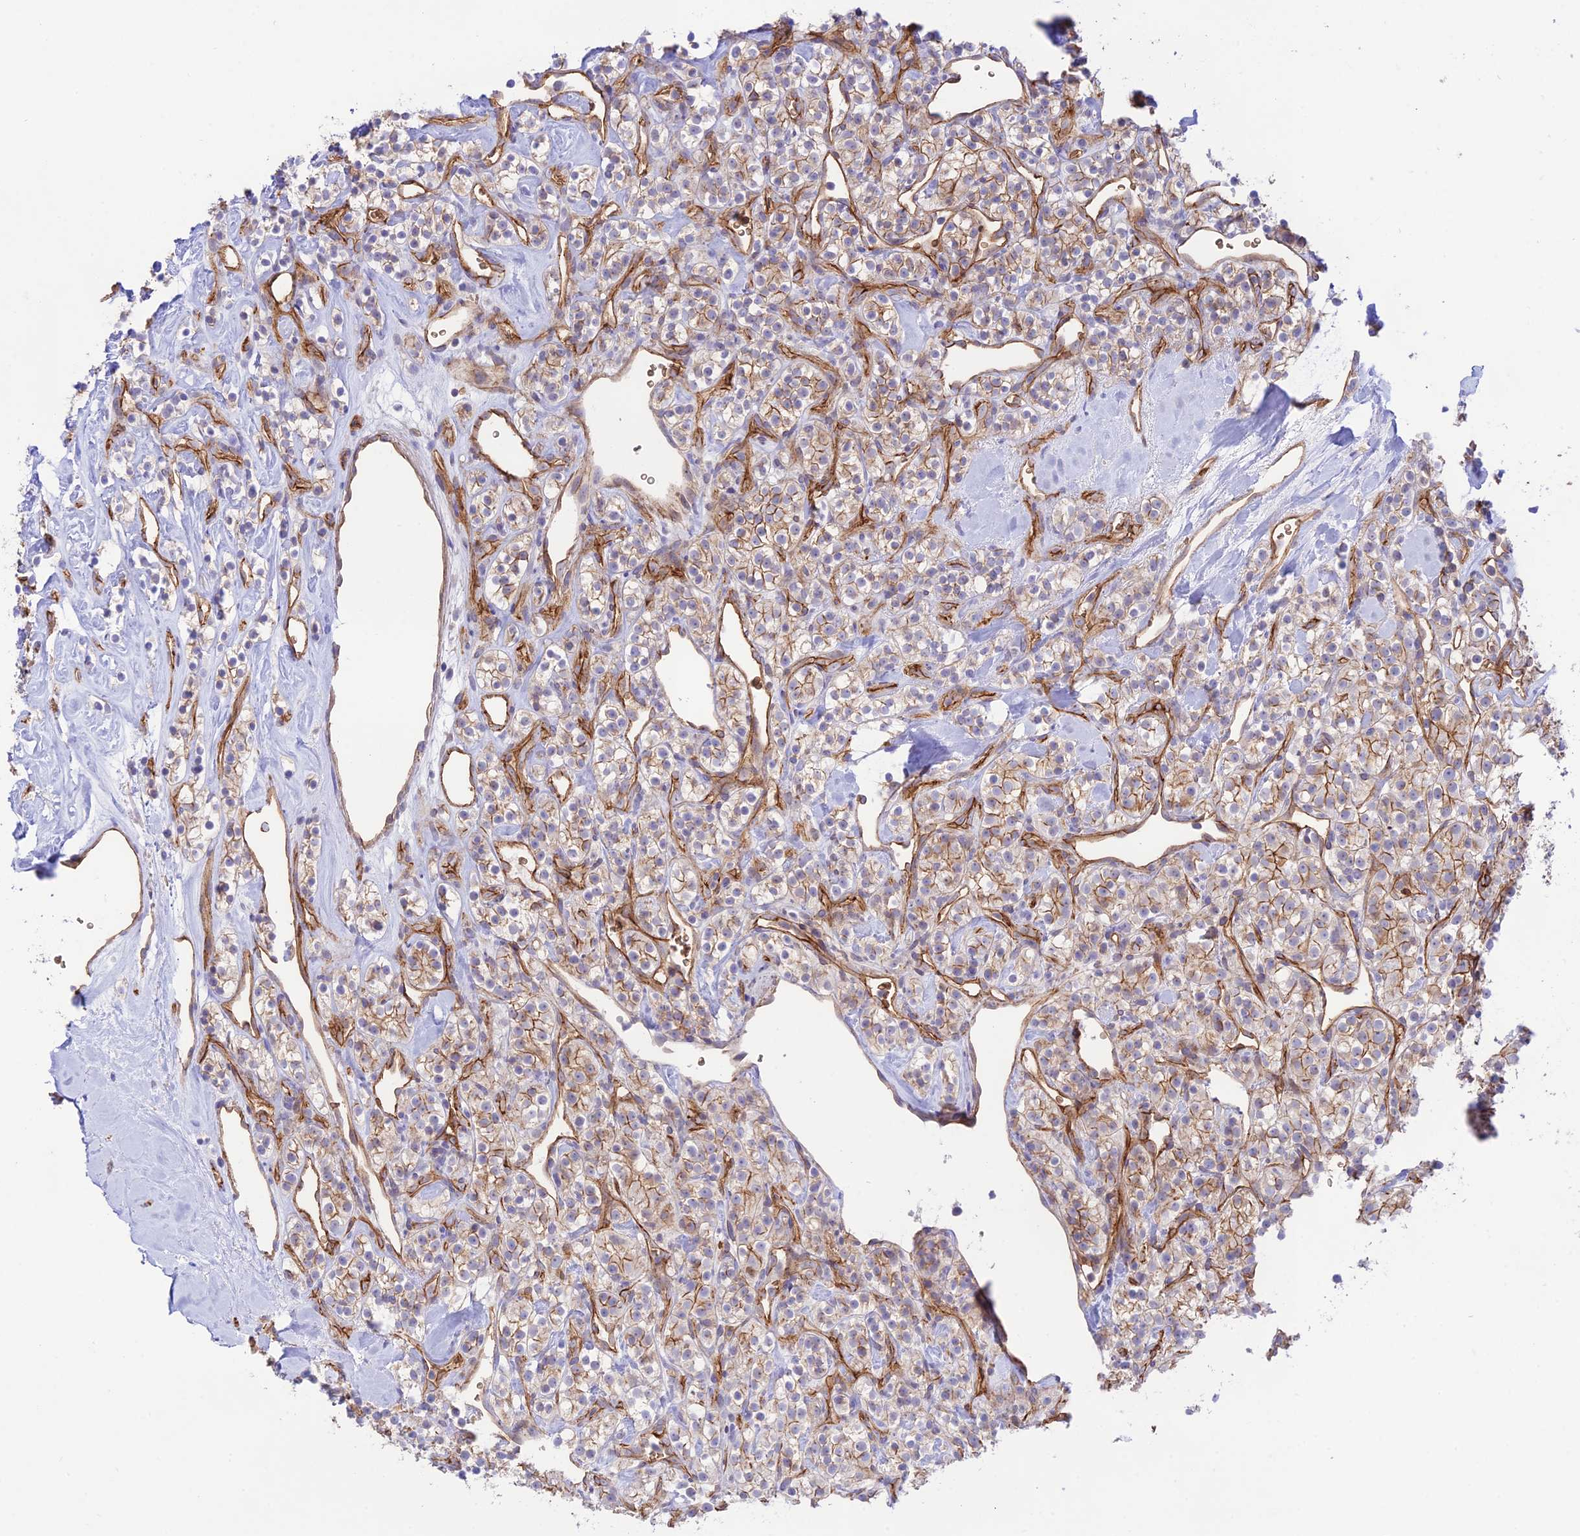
{"staining": {"intensity": "moderate", "quantity": "25%-75%", "location": "cytoplasmic/membranous"}, "tissue": "renal cancer", "cell_type": "Tumor cells", "image_type": "cancer", "snomed": [{"axis": "morphology", "description": "Adenocarcinoma, NOS"}, {"axis": "topography", "description": "Kidney"}], "caption": "Renal cancer (adenocarcinoma) was stained to show a protein in brown. There is medium levels of moderate cytoplasmic/membranous expression in about 25%-75% of tumor cells.", "gene": "YPEL5", "patient": {"sex": "male", "age": 77}}